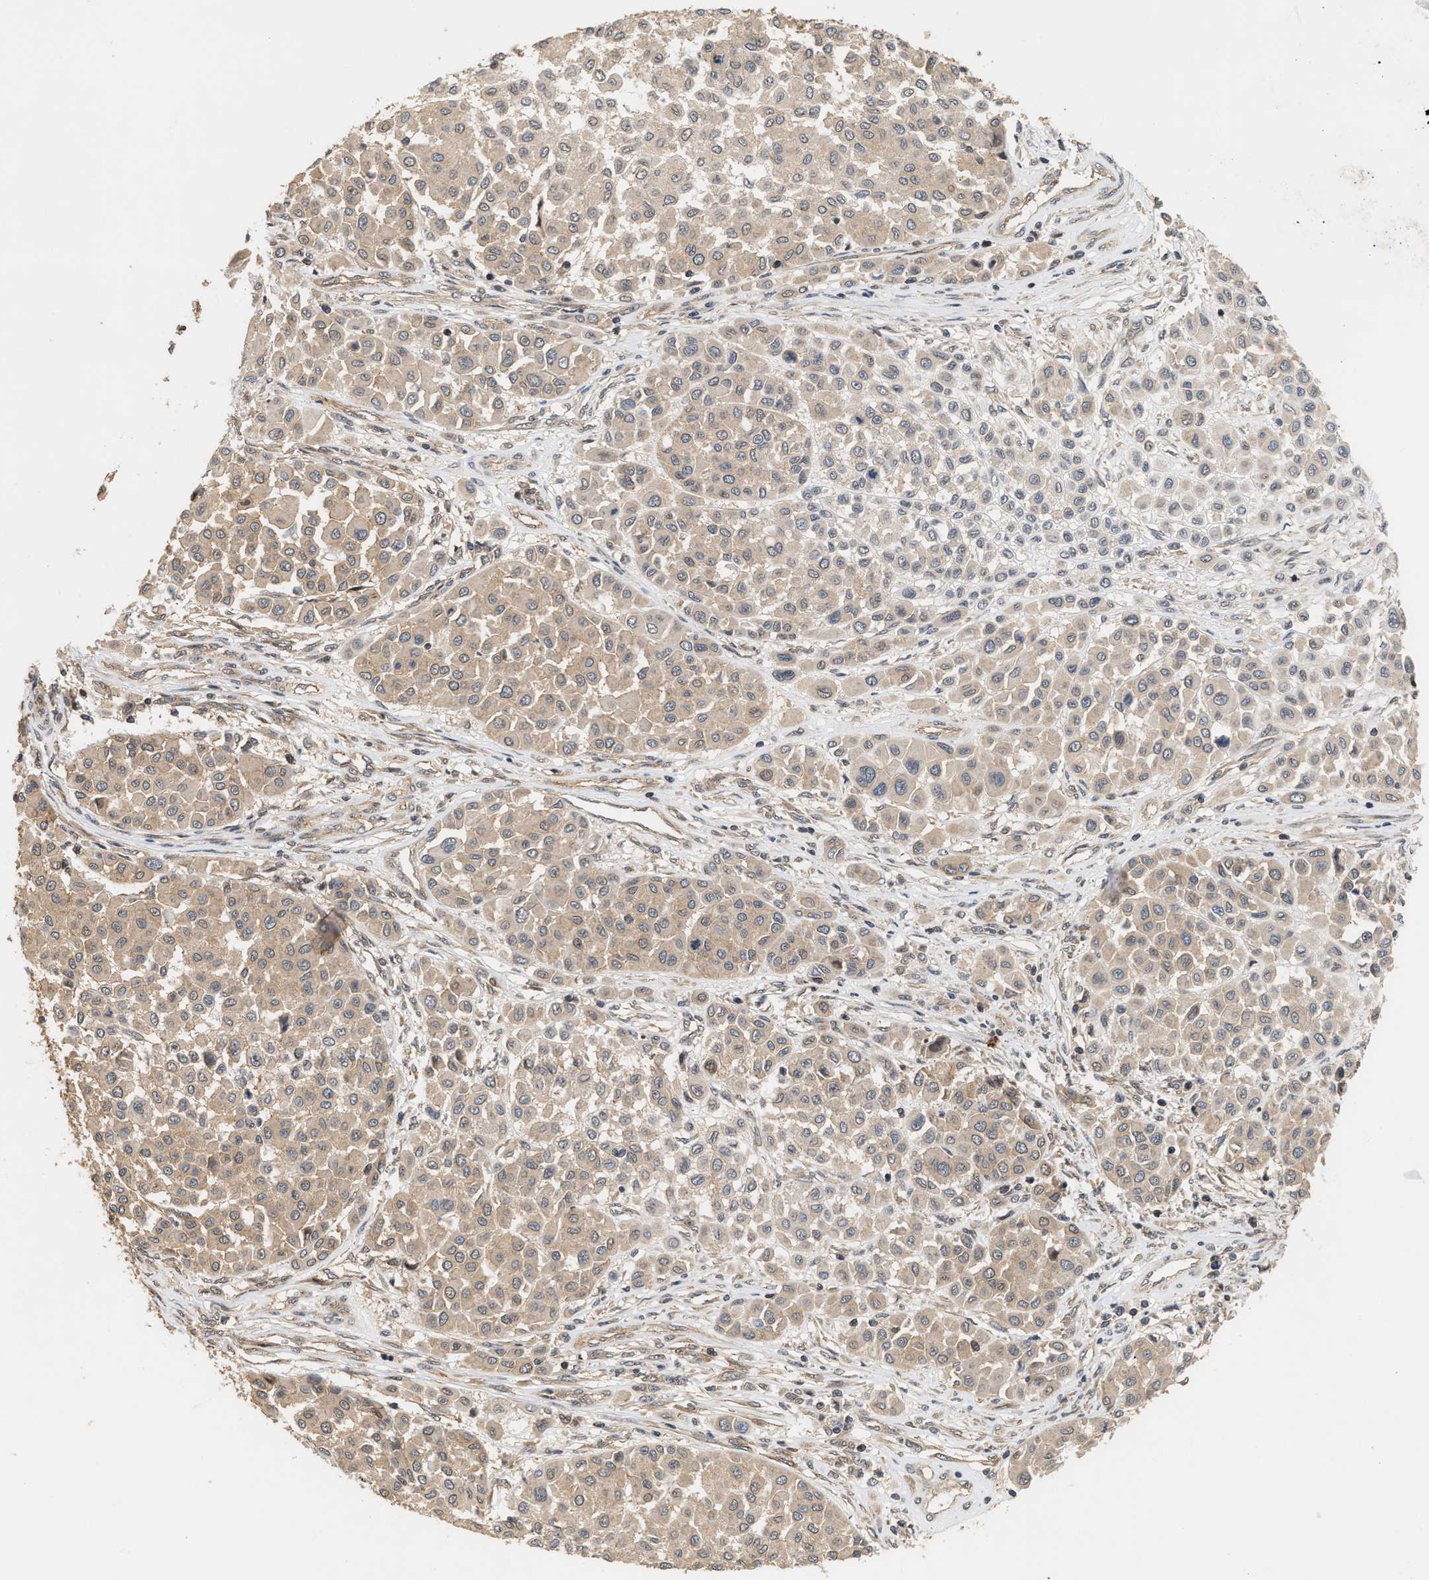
{"staining": {"intensity": "weak", "quantity": ">75%", "location": "cytoplasmic/membranous"}, "tissue": "melanoma", "cell_type": "Tumor cells", "image_type": "cancer", "snomed": [{"axis": "morphology", "description": "Malignant melanoma, Metastatic site"}, {"axis": "topography", "description": "Soft tissue"}], "caption": "Malignant melanoma (metastatic site) stained with DAB (3,3'-diaminobenzidine) immunohistochemistry shows low levels of weak cytoplasmic/membranous staining in approximately >75% of tumor cells.", "gene": "ABHD5", "patient": {"sex": "male", "age": 41}}